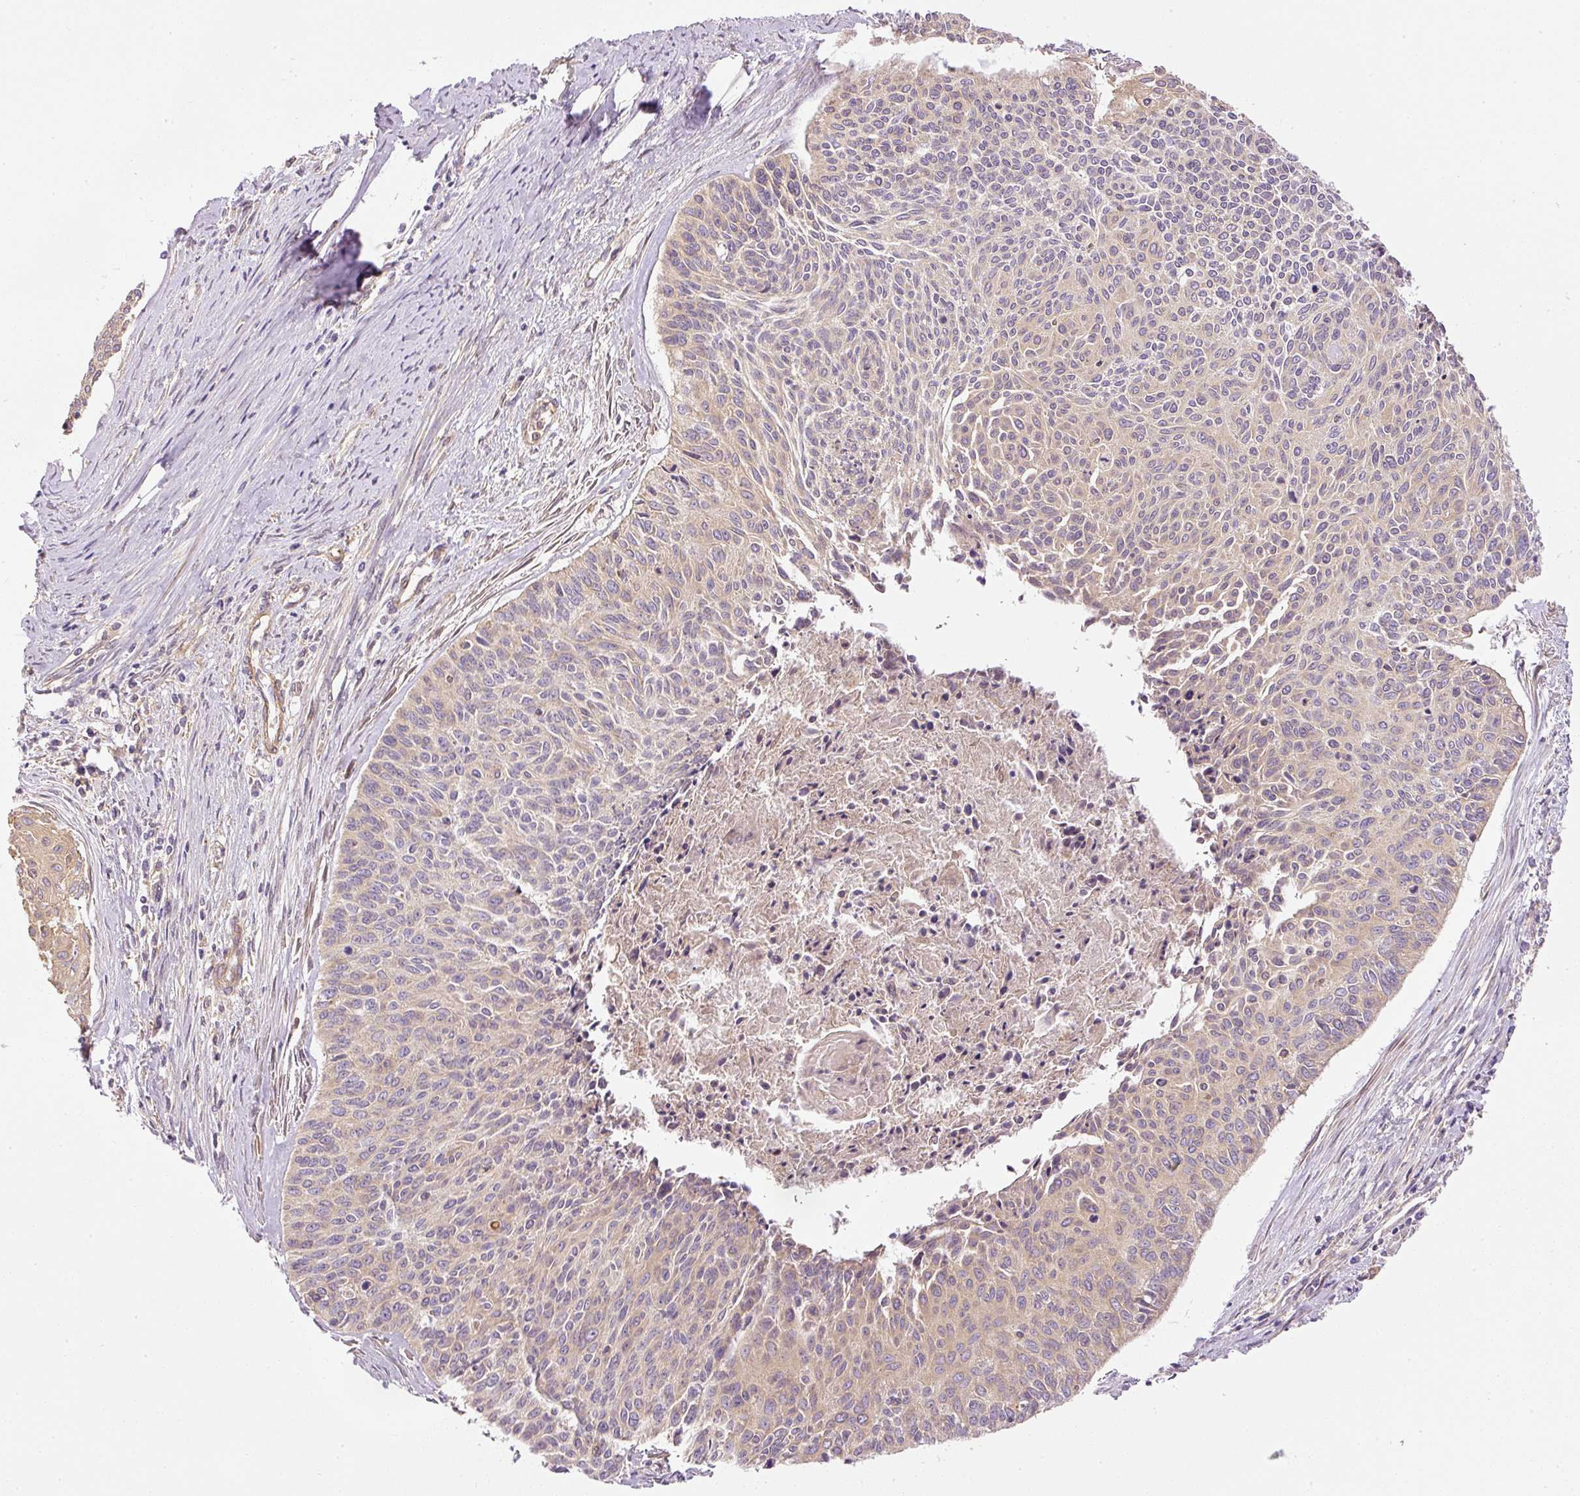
{"staining": {"intensity": "weak", "quantity": "25%-75%", "location": "cytoplasmic/membranous"}, "tissue": "cervical cancer", "cell_type": "Tumor cells", "image_type": "cancer", "snomed": [{"axis": "morphology", "description": "Squamous cell carcinoma, NOS"}, {"axis": "topography", "description": "Cervix"}], "caption": "DAB immunohistochemical staining of human cervical squamous cell carcinoma displays weak cytoplasmic/membranous protein positivity in about 25%-75% of tumor cells.", "gene": "TBC1D2B", "patient": {"sex": "female", "age": 55}}